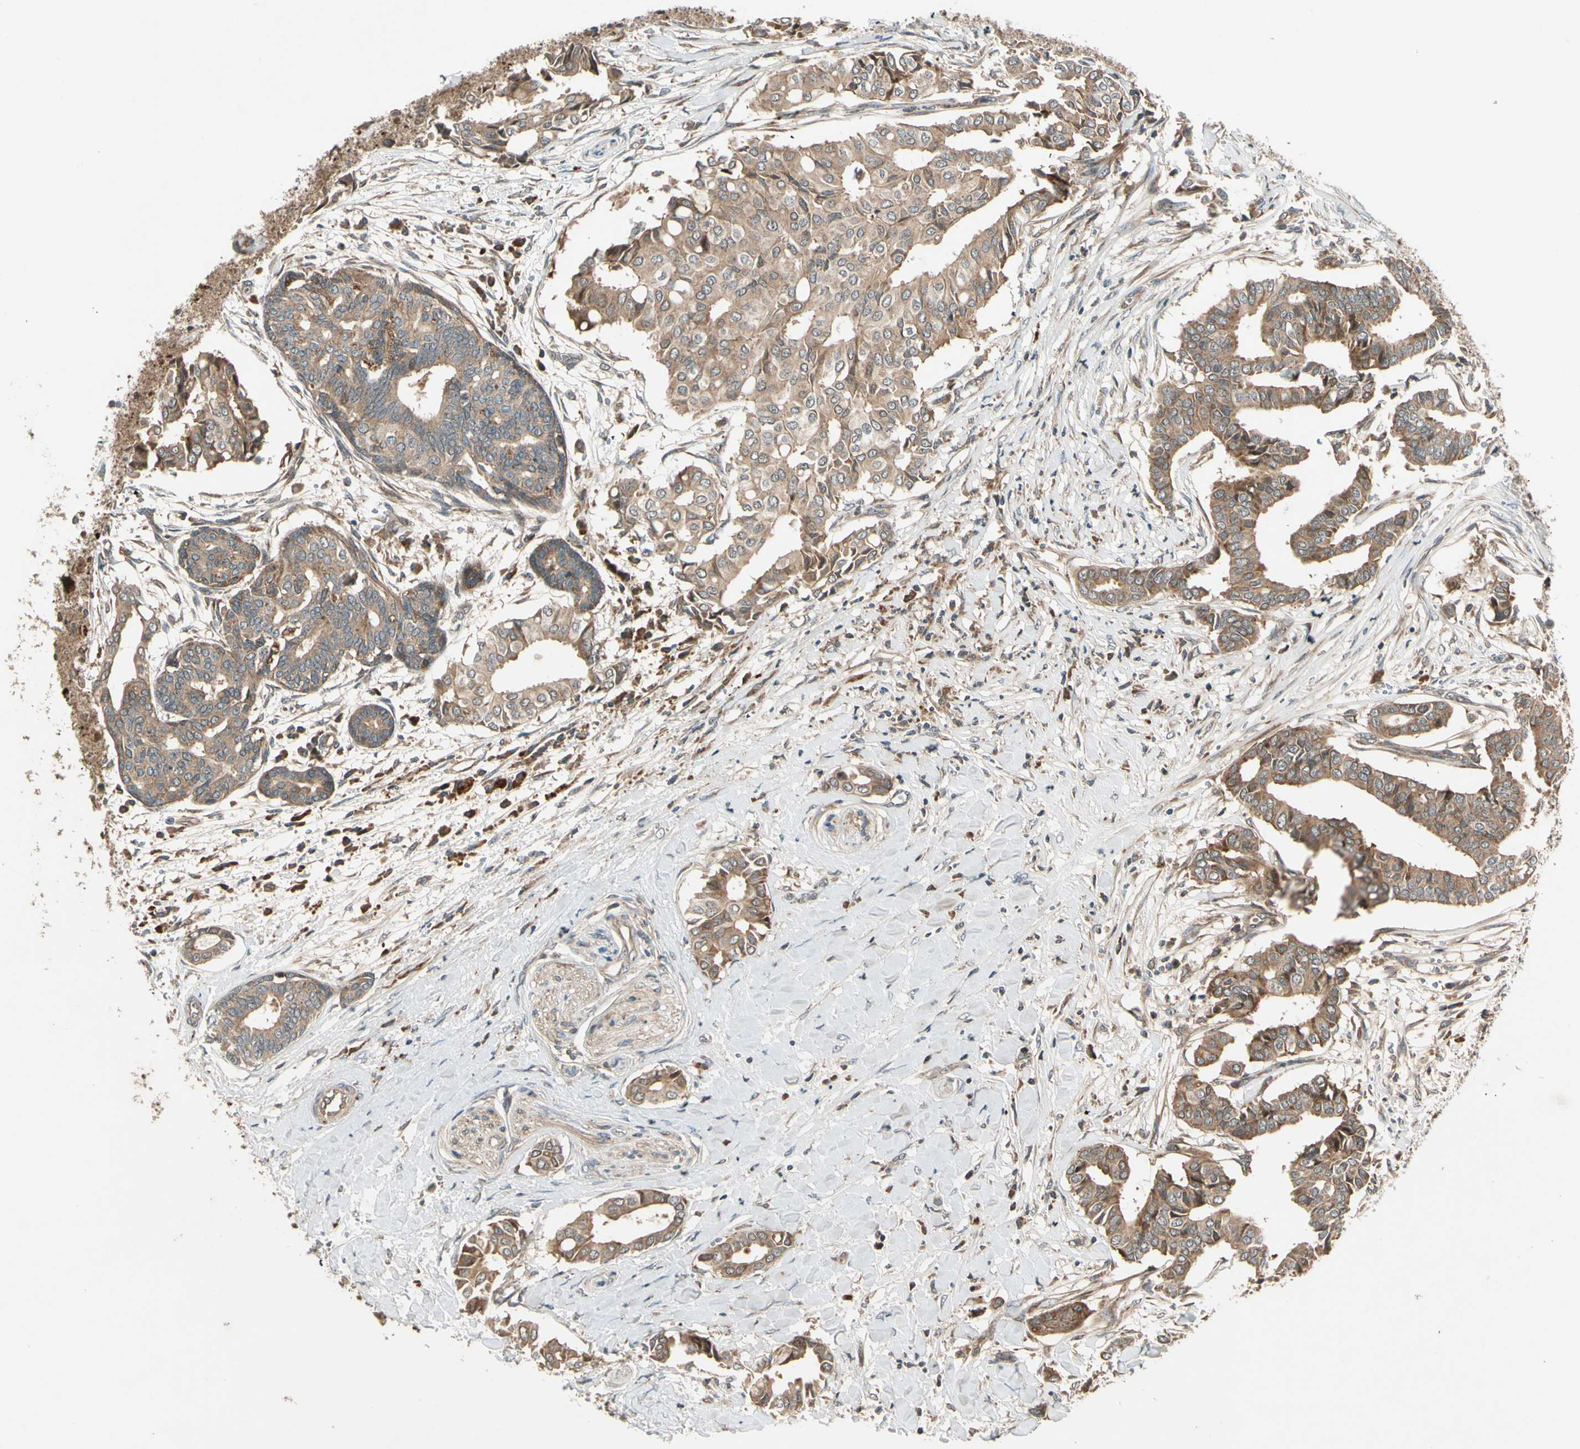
{"staining": {"intensity": "moderate", "quantity": ">75%", "location": "cytoplasmic/membranous"}, "tissue": "head and neck cancer", "cell_type": "Tumor cells", "image_type": "cancer", "snomed": [{"axis": "morphology", "description": "Adenocarcinoma, NOS"}, {"axis": "topography", "description": "Salivary gland"}, {"axis": "topography", "description": "Head-Neck"}], "caption": "Head and neck cancer (adenocarcinoma) was stained to show a protein in brown. There is medium levels of moderate cytoplasmic/membranous staining in approximately >75% of tumor cells. (brown staining indicates protein expression, while blue staining denotes nuclei).", "gene": "ACVR1C", "patient": {"sex": "female", "age": 59}}